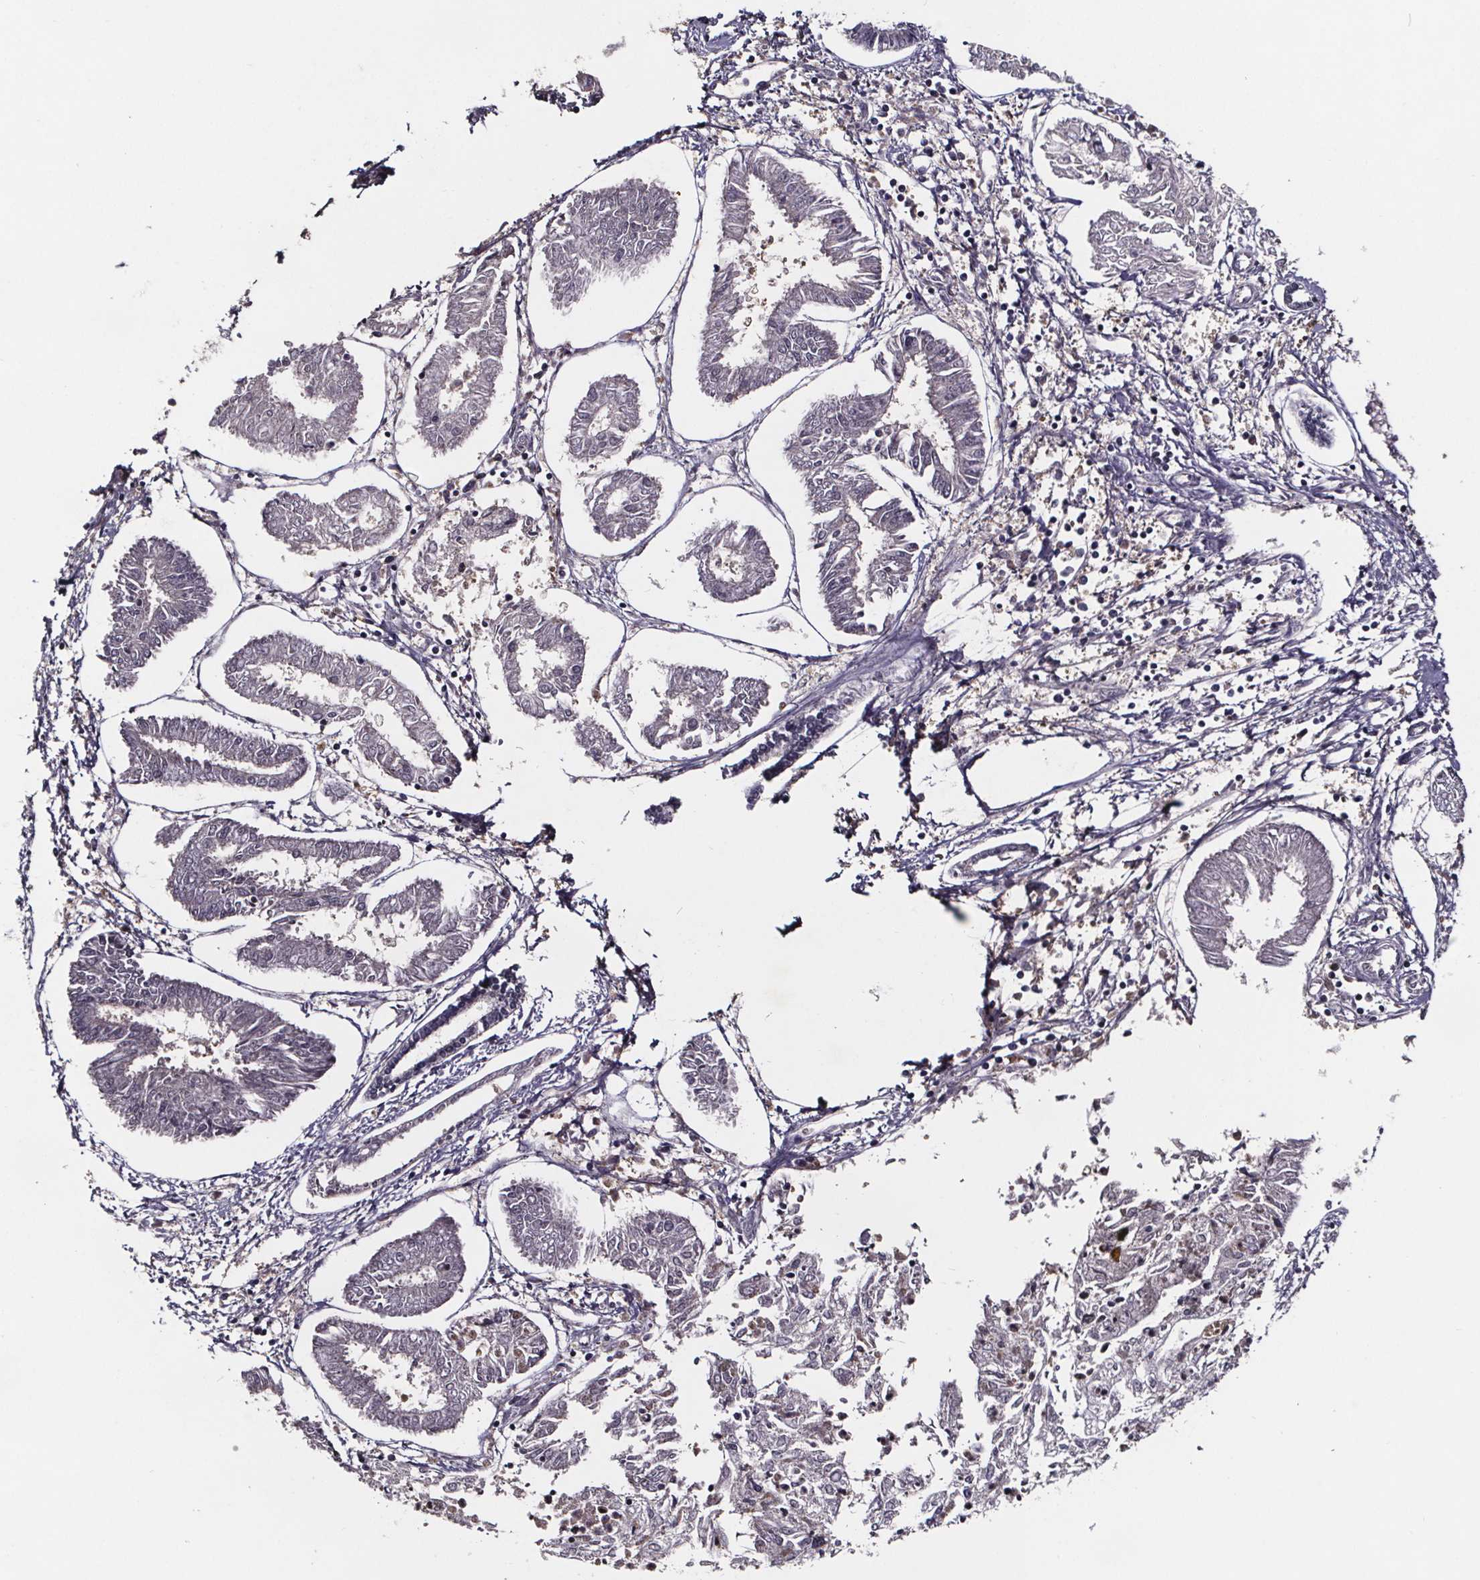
{"staining": {"intensity": "negative", "quantity": "none", "location": "none"}, "tissue": "endometrial cancer", "cell_type": "Tumor cells", "image_type": "cancer", "snomed": [{"axis": "morphology", "description": "Adenocarcinoma, NOS"}, {"axis": "topography", "description": "Endometrium"}], "caption": "Tumor cells are negative for brown protein staining in adenocarcinoma (endometrial).", "gene": "SMIM1", "patient": {"sex": "female", "age": 68}}